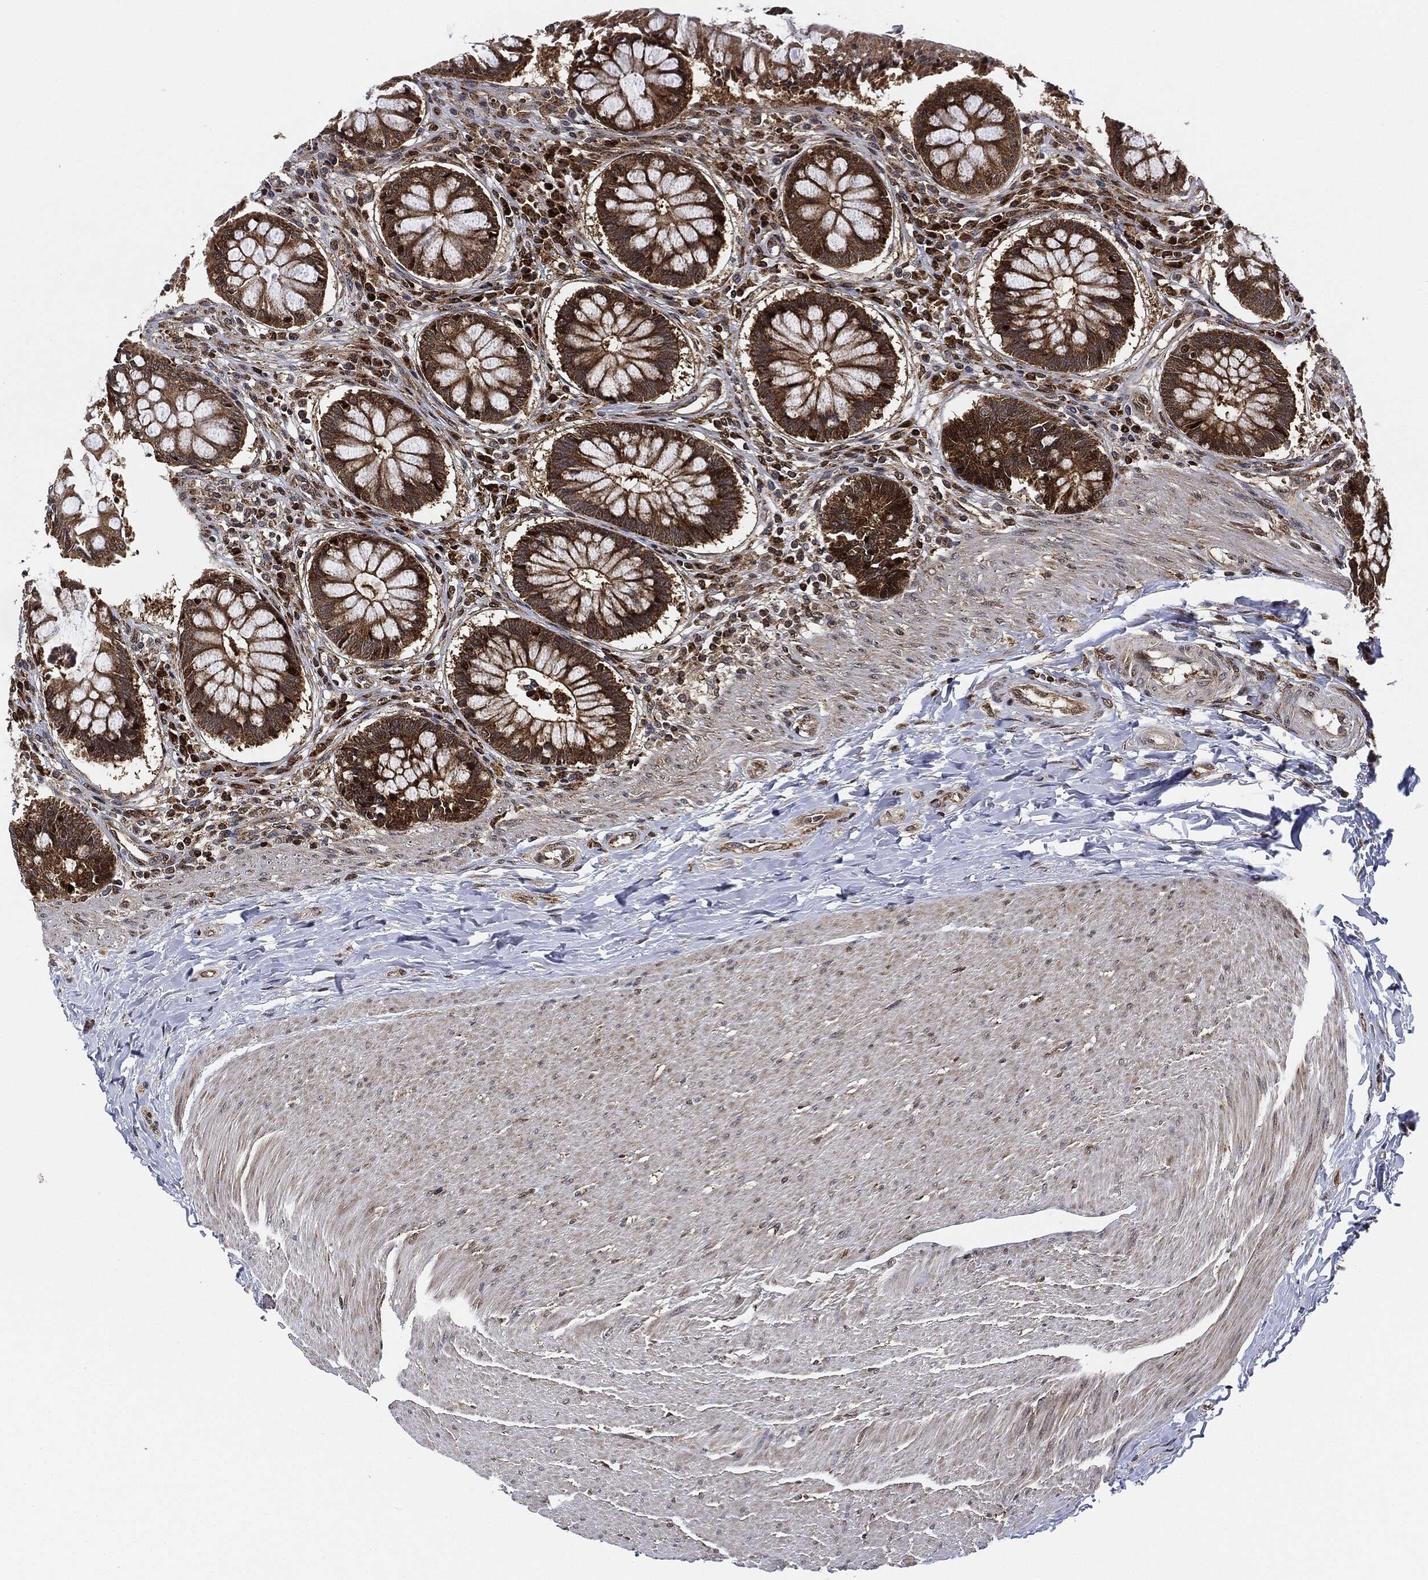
{"staining": {"intensity": "strong", "quantity": ">75%", "location": "cytoplasmic/membranous"}, "tissue": "rectum", "cell_type": "Glandular cells", "image_type": "normal", "snomed": [{"axis": "morphology", "description": "Normal tissue, NOS"}, {"axis": "topography", "description": "Rectum"}], "caption": "A micrograph of human rectum stained for a protein displays strong cytoplasmic/membranous brown staining in glandular cells.", "gene": "RNASEL", "patient": {"sex": "female", "age": 58}}